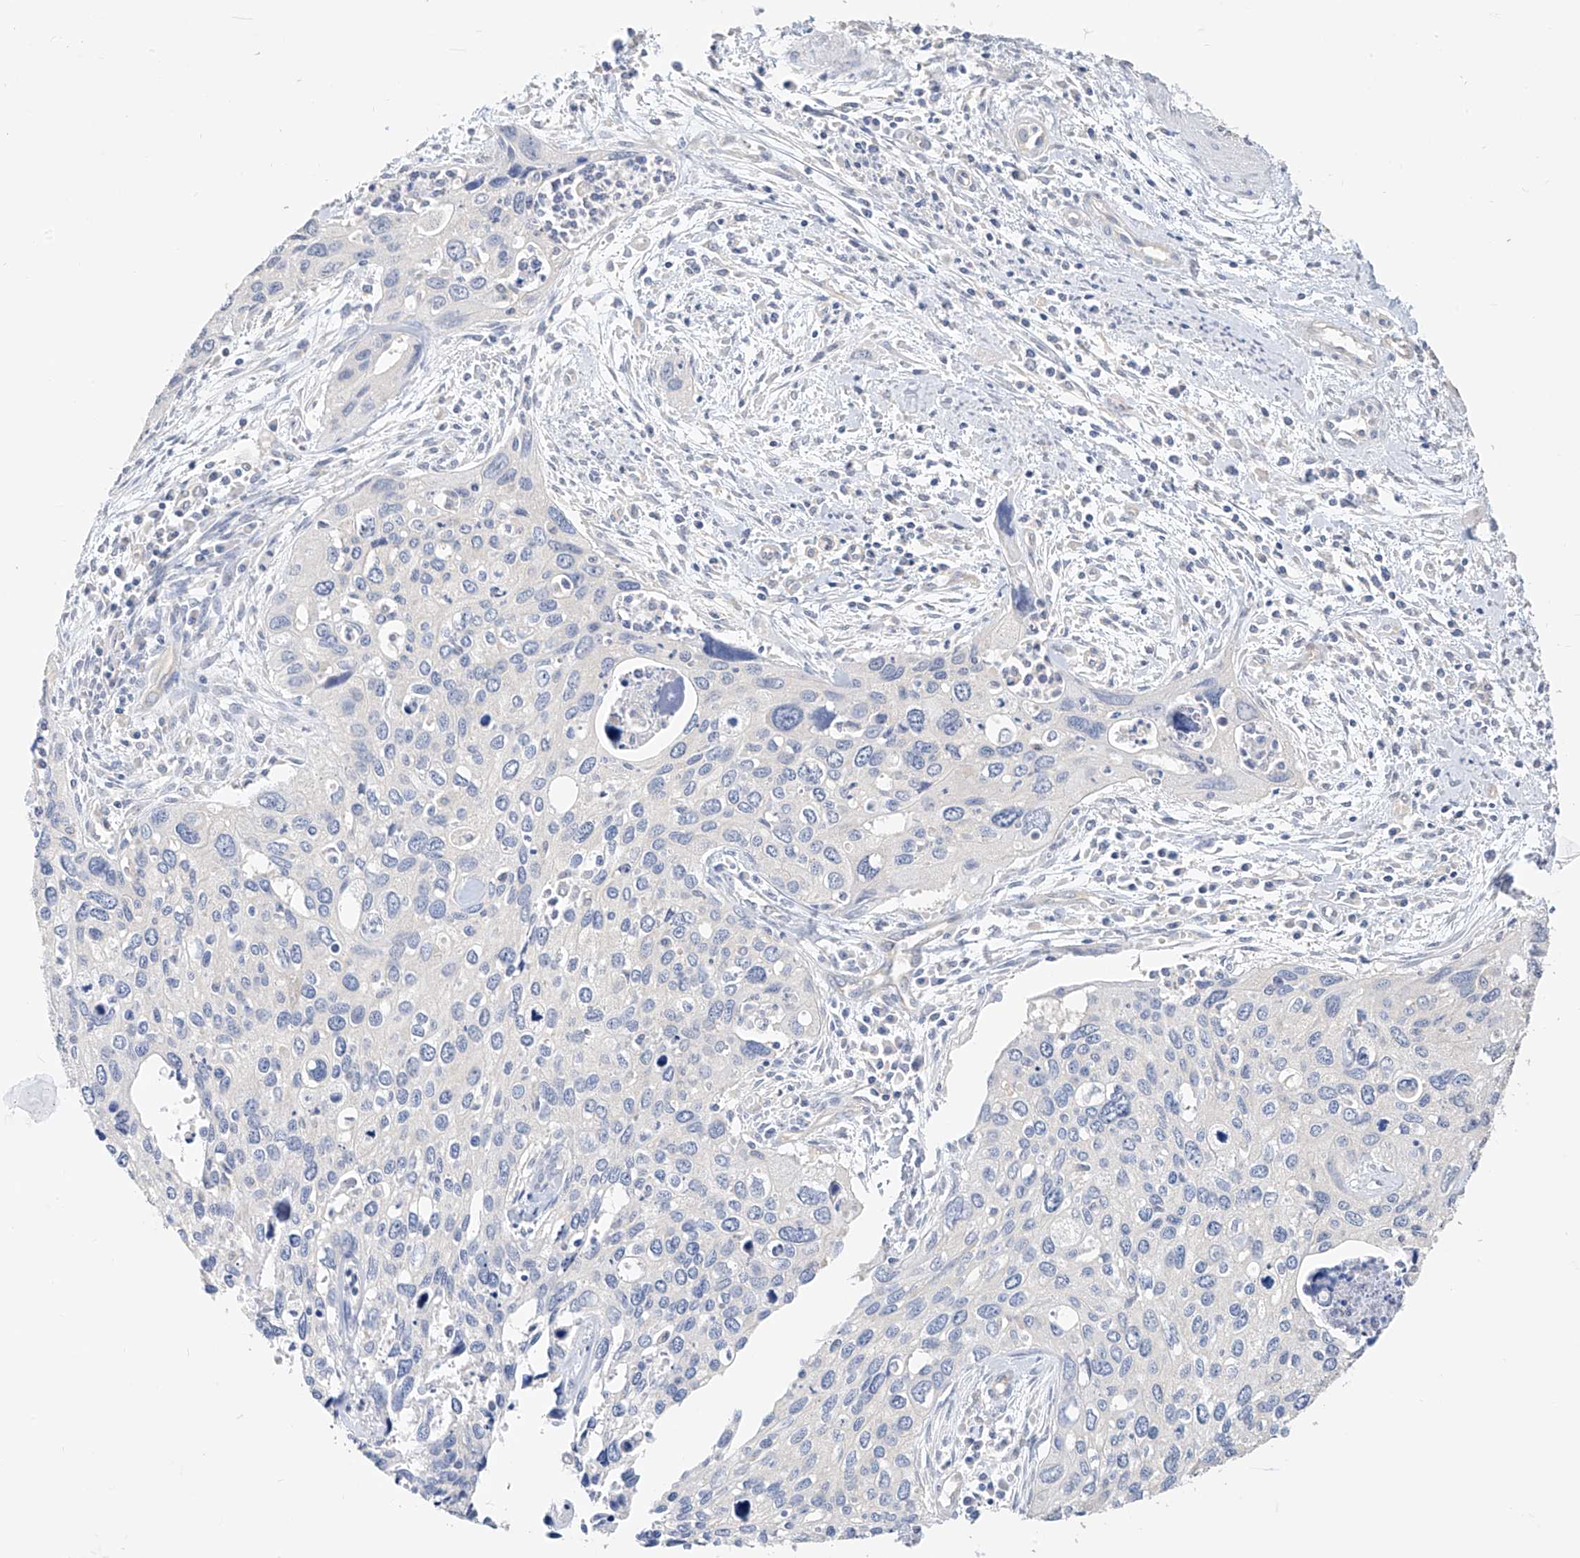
{"staining": {"intensity": "negative", "quantity": "none", "location": "none"}, "tissue": "cervical cancer", "cell_type": "Tumor cells", "image_type": "cancer", "snomed": [{"axis": "morphology", "description": "Squamous cell carcinoma, NOS"}, {"axis": "topography", "description": "Cervix"}], "caption": "Protein analysis of cervical squamous cell carcinoma exhibits no significant expression in tumor cells.", "gene": "ZZEF1", "patient": {"sex": "female", "age": 55}}